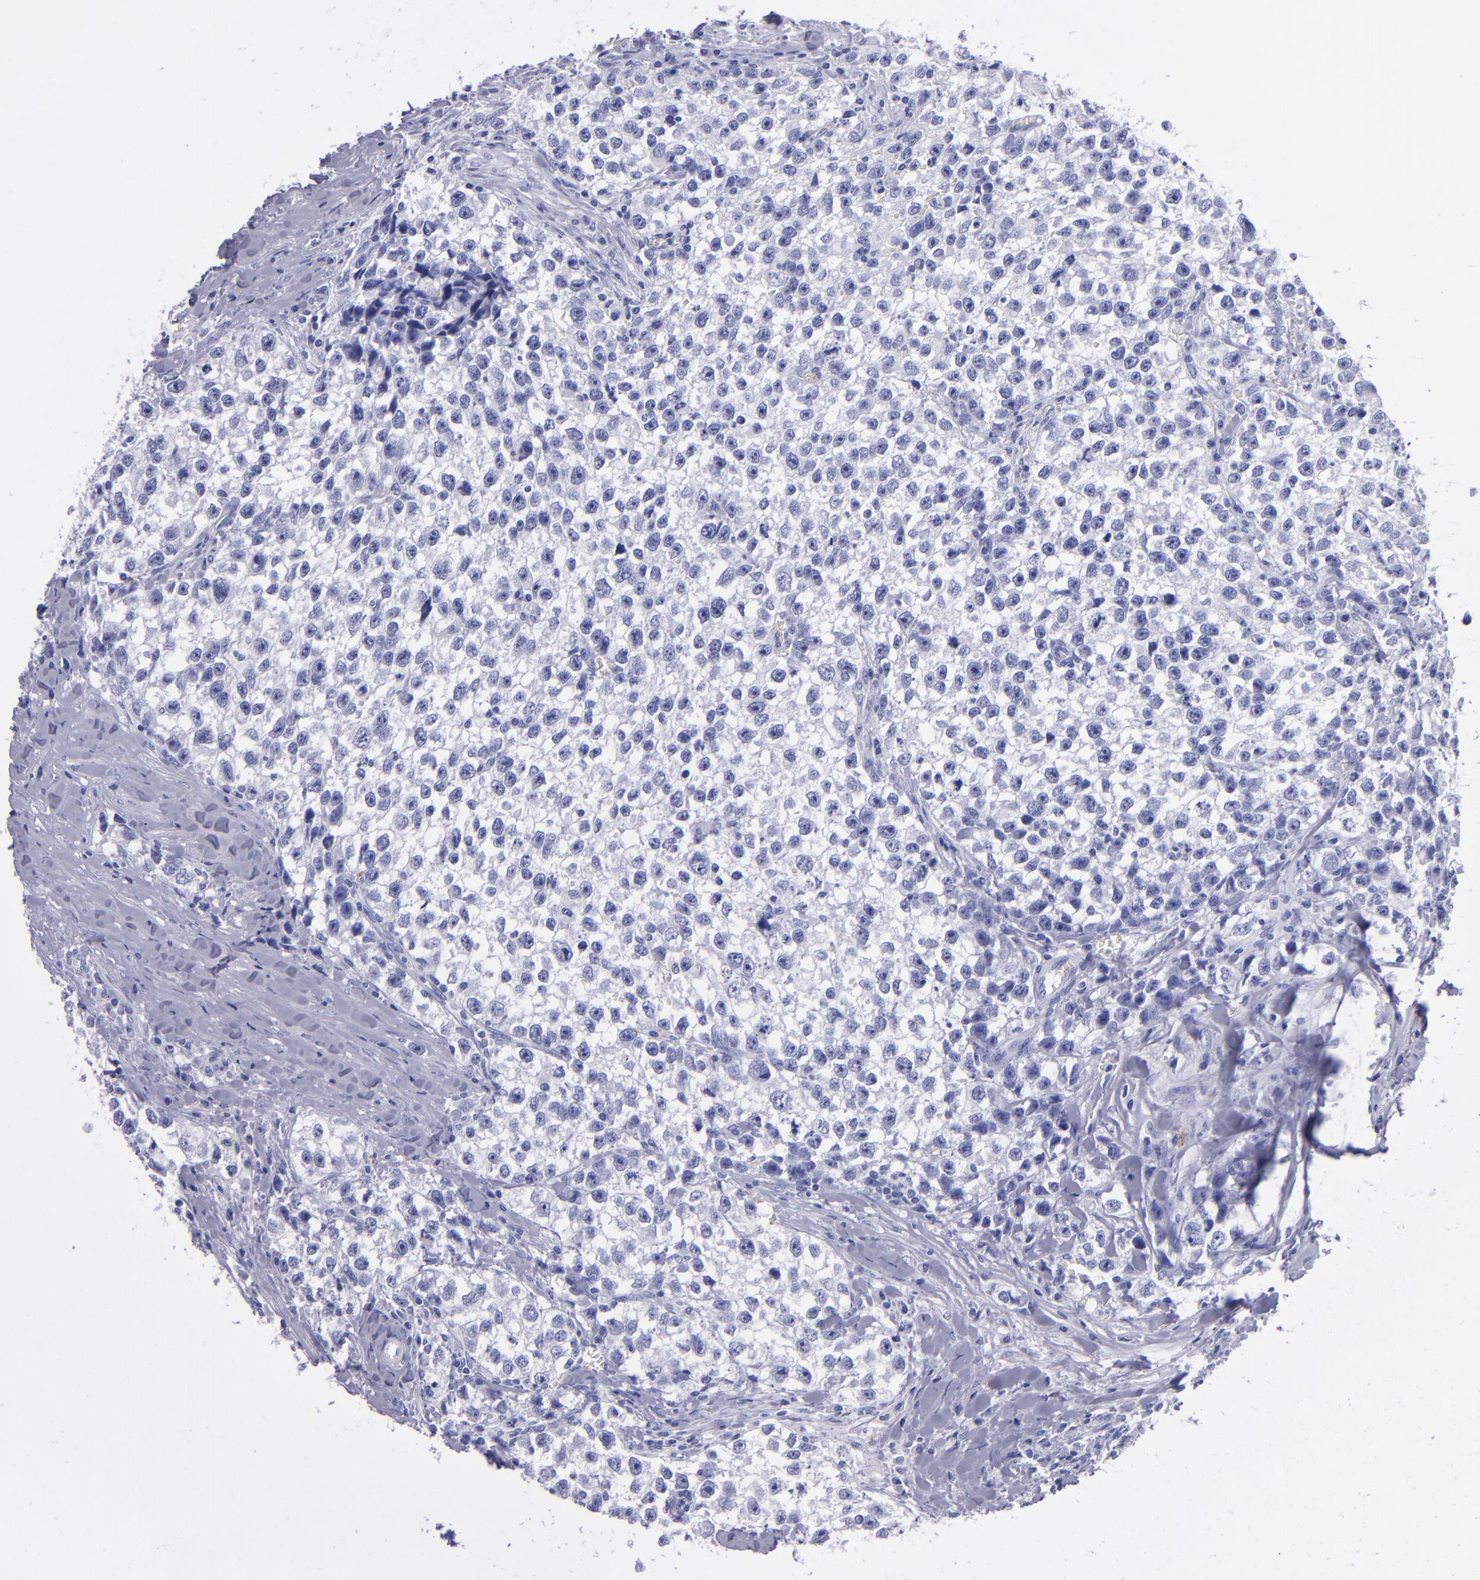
{"staining": {"intensity": "negative", "quantity": "none", "location": "none"}, "tissue": "testis cancer", "cell_type": "Tumor cells", "image_type": "cancer", "snomed": [{"axis": "morphology", "description": "Seminoma, NOS"}, {"axis": "morphology", "description": "Carcinoma, Embryonal, NOS"}, {"axis": "topography", "description": "Testis"}], "caption": "DAB immunohistochemical staining of human testis cancer demonstrates no significant expression in tumor cells.", "gene": "CR1", "patient": {"sex": "male", "age": 30}}